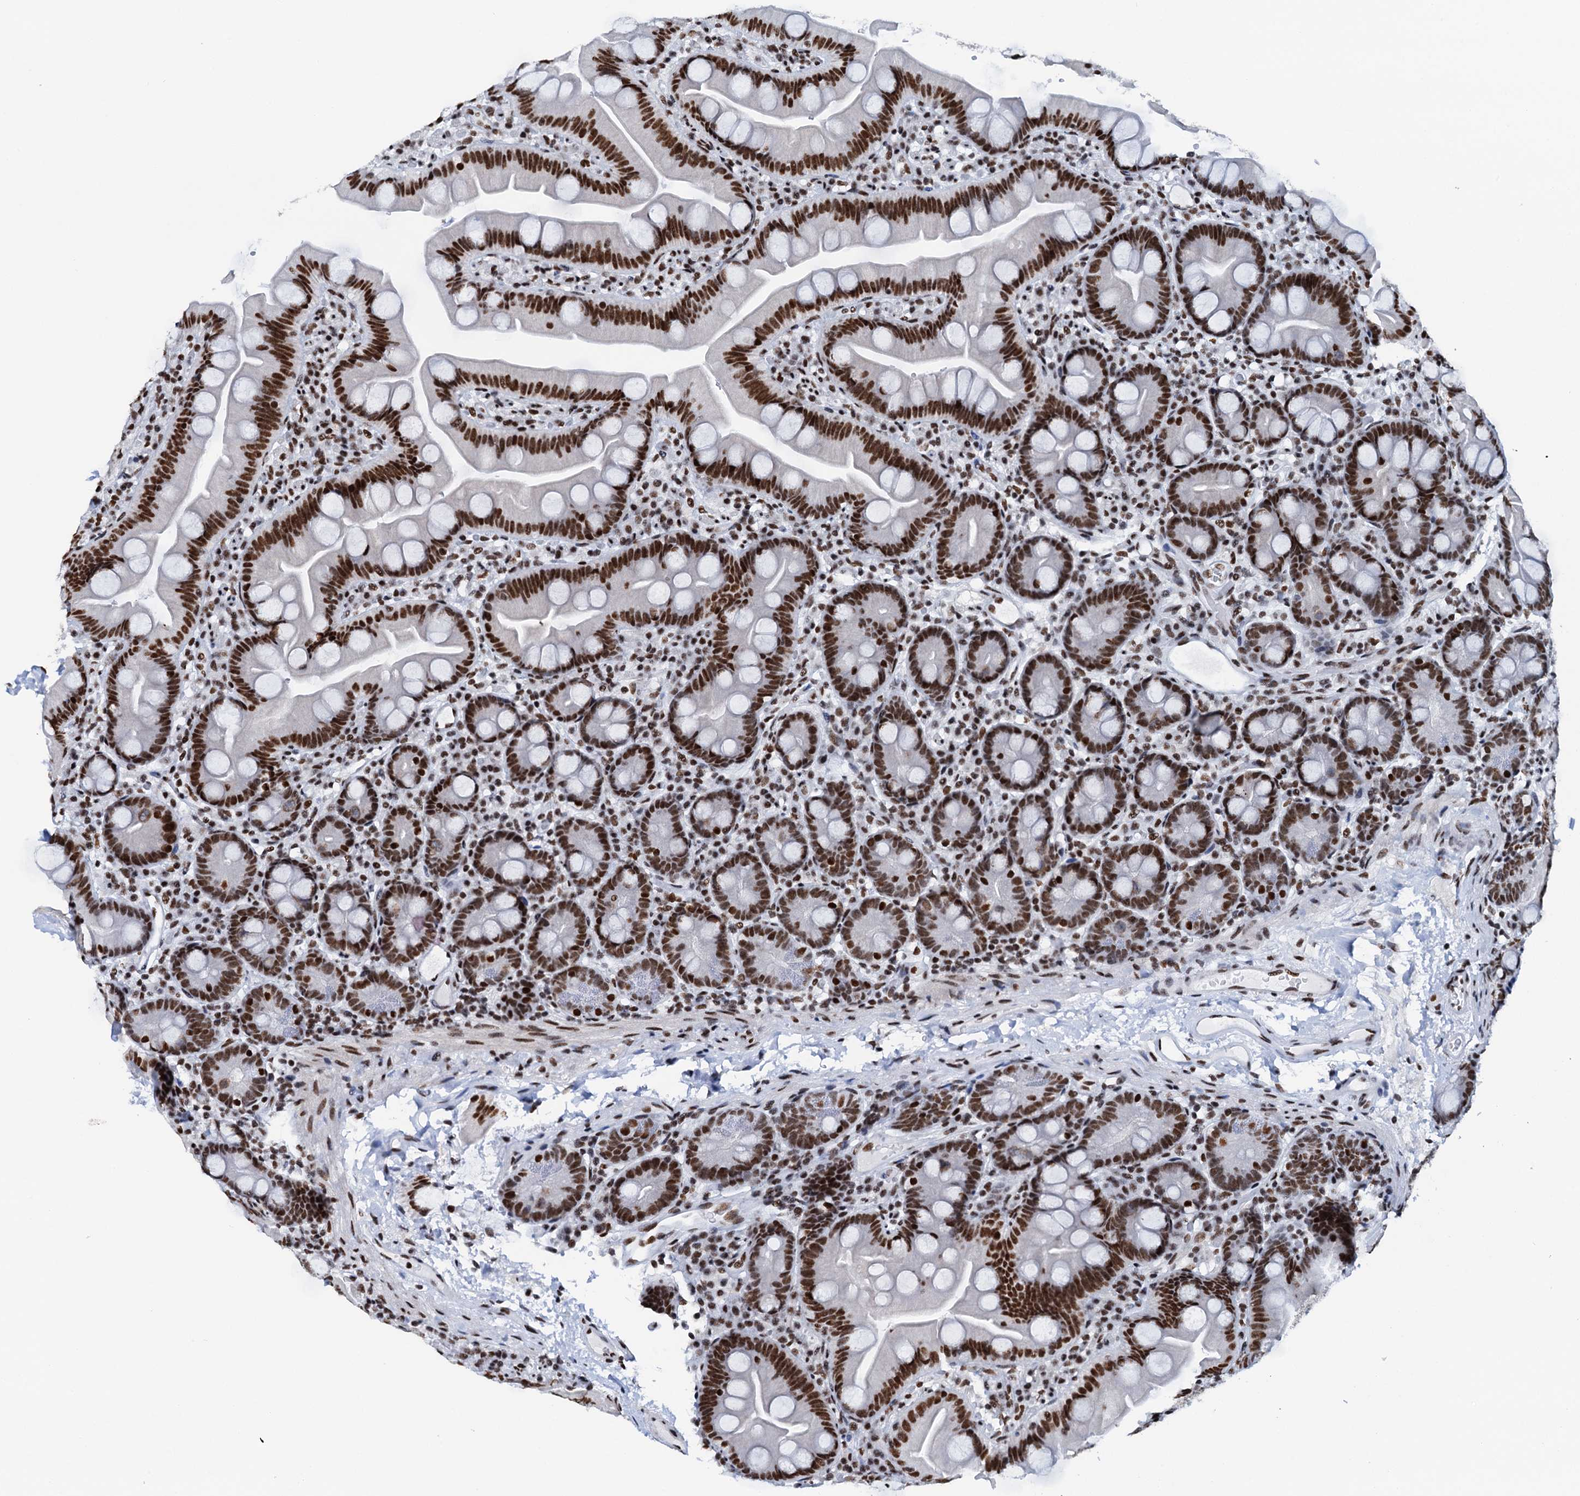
{"staining": {"intensity": "strong", "quantity": ">75%", "location": "nuclear"}, "tissue": "small intestine", "cell_type": "Glandular cells", "image_type": "normal", "snomed": [{"axis": "morphology", "description": "Normal tissue, NOS"}, {"axis": "topography", "description": "Small intestine"}], "caption": "DAB immunohistochemical staining of unremarkable human small intestine demonstrates strong nuclear protein expression in about >75% of glandular cells. (DAB (3,3'-diaminobenzidine) IHC, brown staining for protein, blue staining for nuclei).", "gene": "SLTM", "patient": {"sex": "female", "age": 68}}